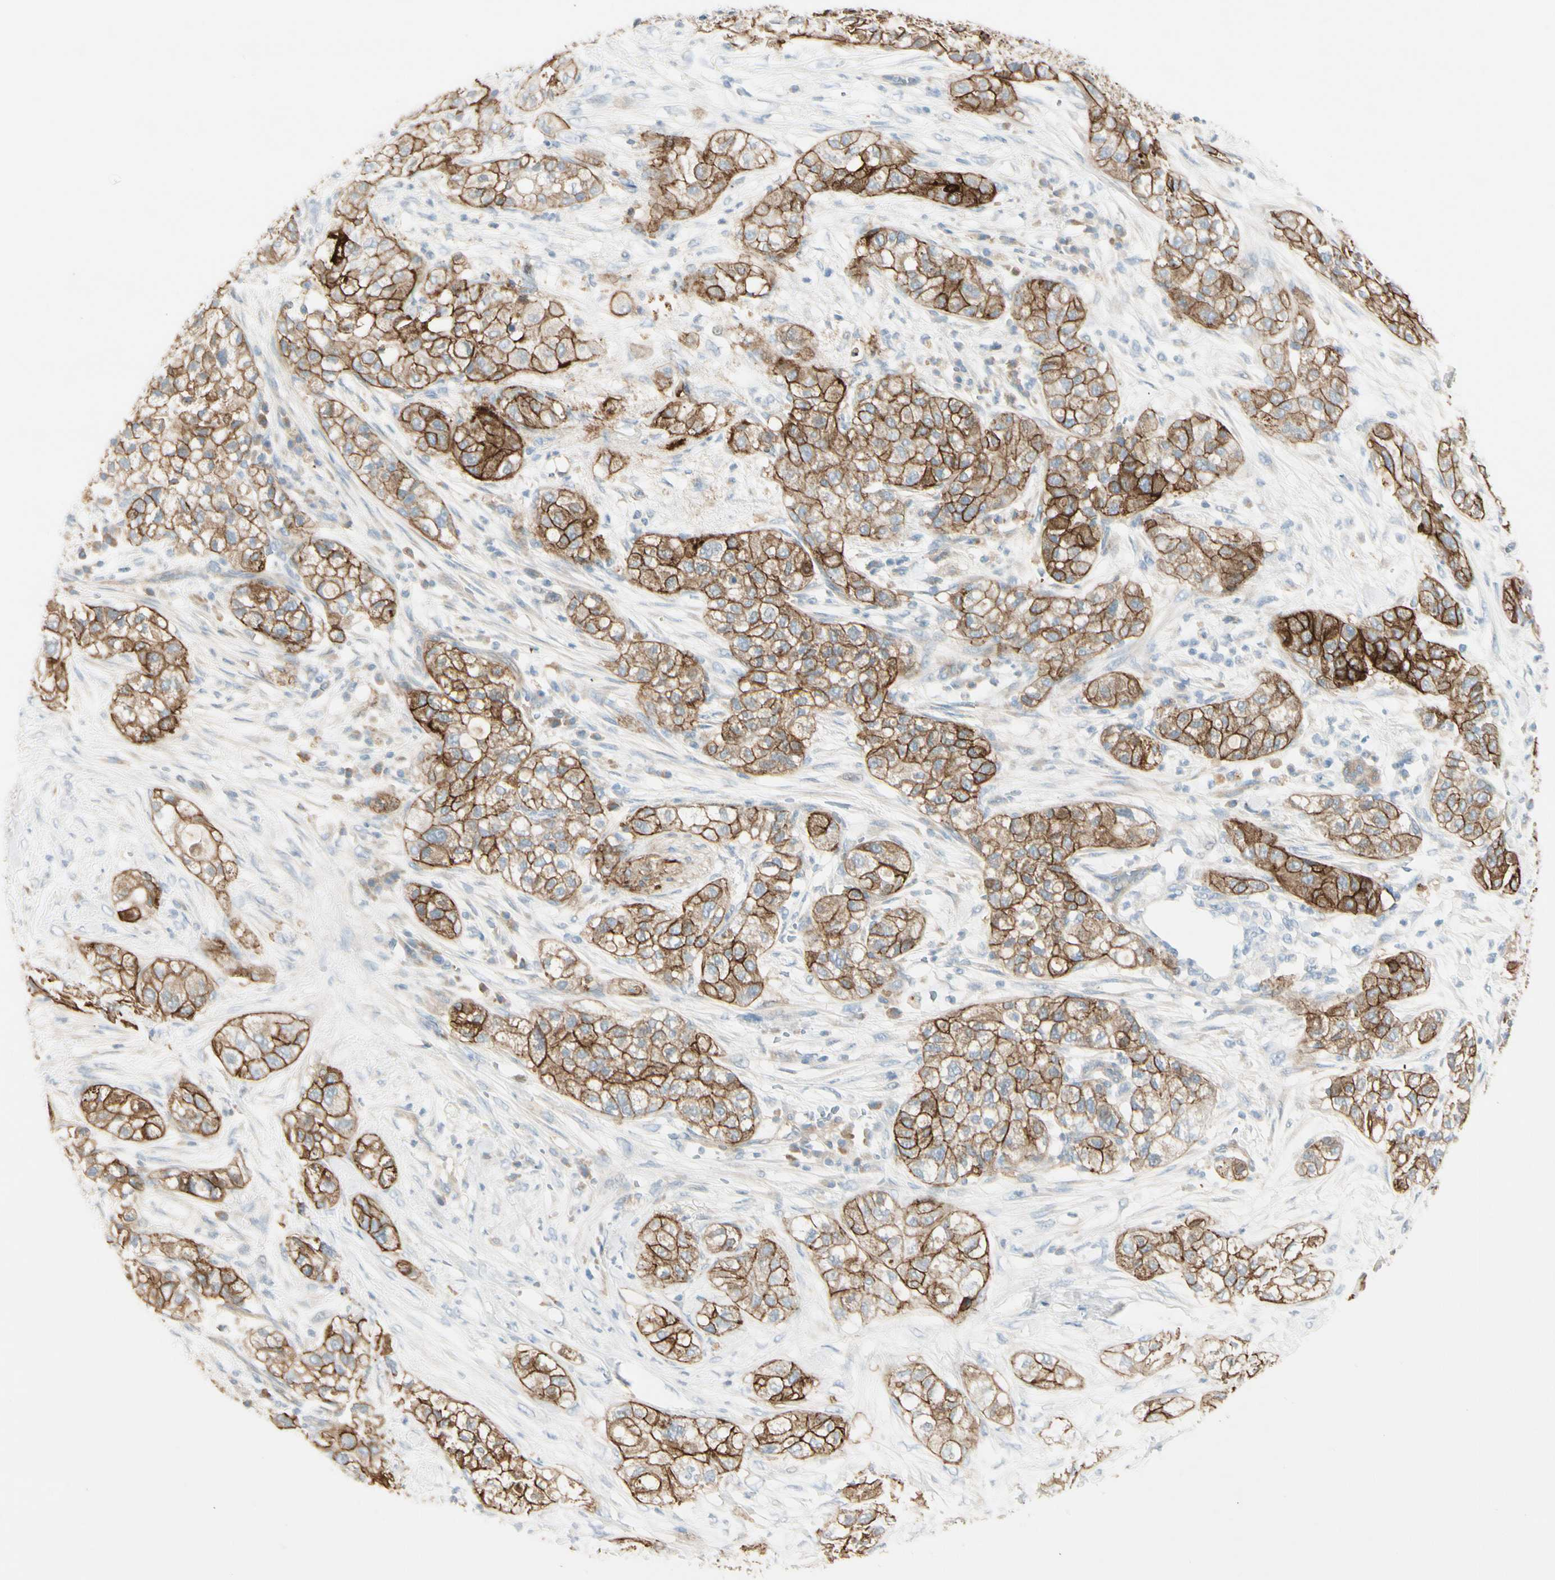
{"staining": {"intensity": "strong", "quantity": ">75%", "location": "cytoplasmic/membranous"}, "tissue": "pancreatic cancer", "cell_type": "Tumor cells", "image_type": "cancer", "snomed": [{"axis": "morphology", "description": "Adenocarcinoma, NOS"}, {"axis": "topography", "description": "Pancreas"}], "caption": "Pancreatic cancer stained with immunohistochemistry shows strong cytoplasmic/membranous positivity in about >75% of tumor cells.", "gene": "ITGA3", "patient": {"sex": "female", "age": 78}}